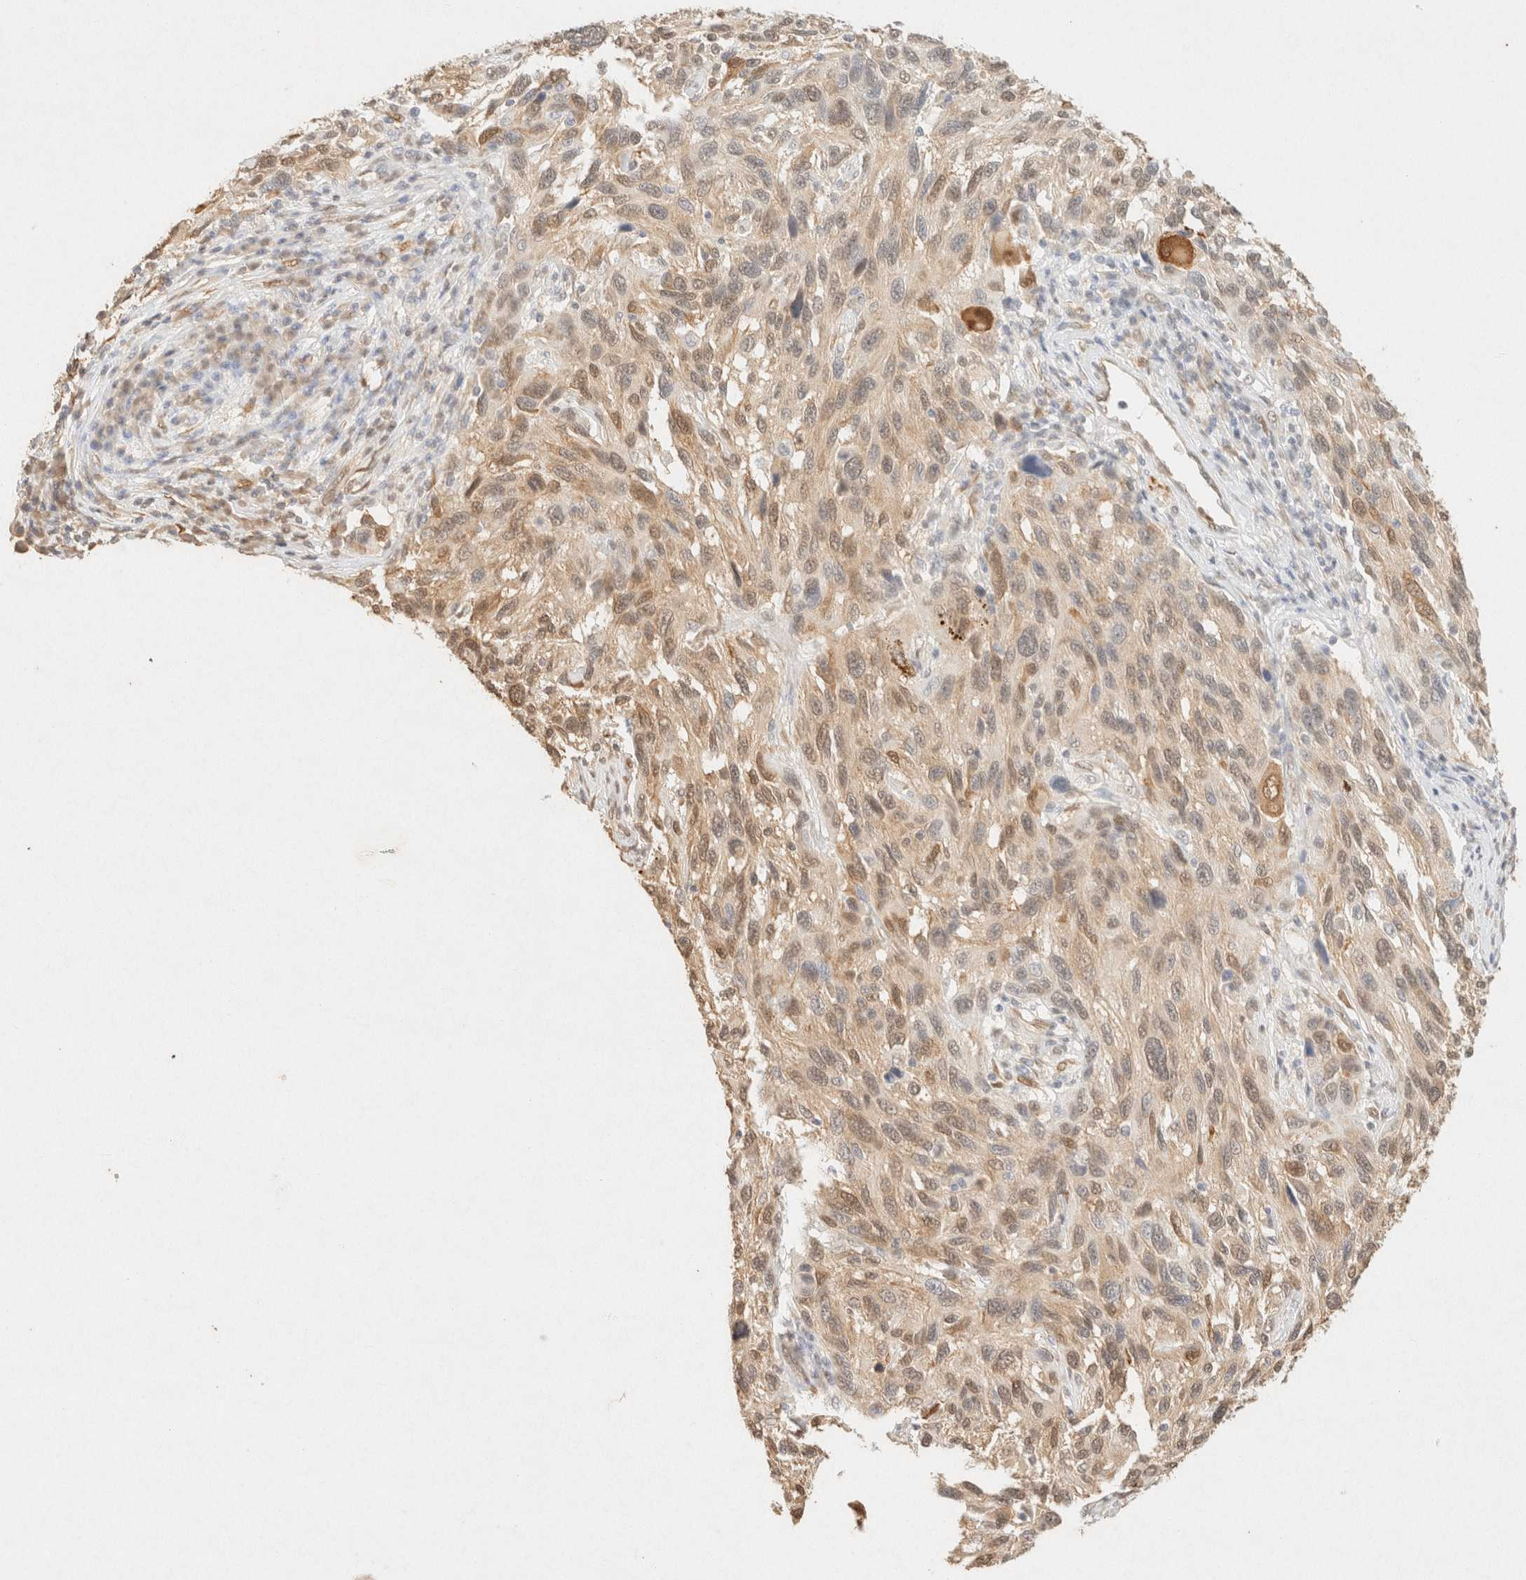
{"staining": {"intensity": "weak", "quantity": "25%-75%", "location": "cytoplasmic/membranous,nuclear"}, "tissue": "melanoma", "cell_type": "Tumor cells", "image_type": "cancer", "snomed": [{"axis": "morphology", "description": "Malignant melanoma, NOS"}, {"axis": "topography", "description": "Skin"}], "caption": "Immunohistochemical staining of human melanoma reveals low levels of weak cytoplasmic/membranous and nuclear staining in approximately 25%-75% of tumor cells.", "gene": "S100A13", "patient": {"sex": "male", "age": 53}}